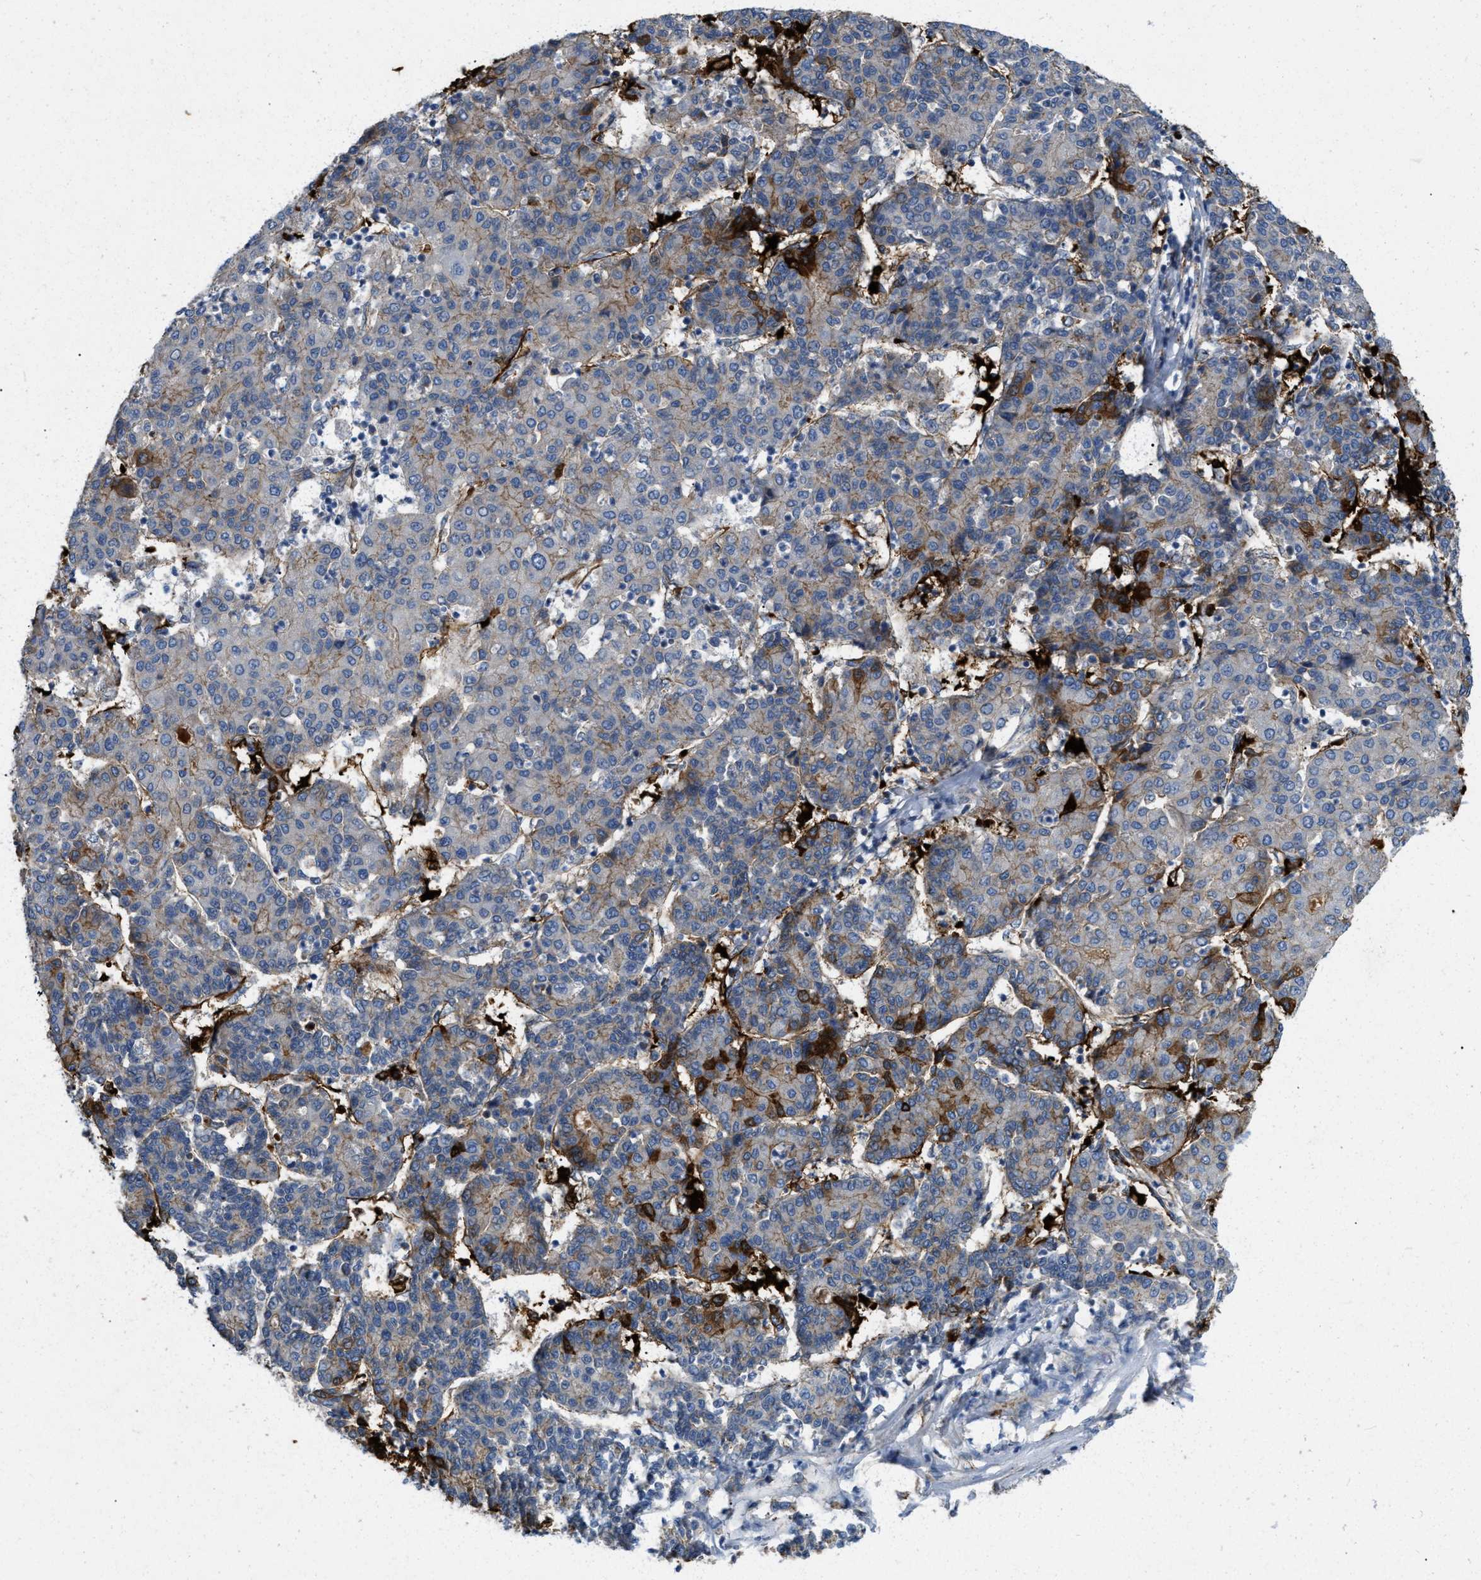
{"staining": {"intensity": "weak", "quantity": "<25%", "location": "cytoplasmic/membranous"}, "tissue": "liver cancer", "cell_type": "Tumor cells", "image_type": "cancer", "snomed": [{"axis": "morphology", "description": "Carcinoma, Hepatocellular, NOS"}, {"axis": "topography", "description": "Liver"}], "caption": "This is an immunohistochemistry photomicrograph of hepatocellular carcinoma (liver). There is no staining in tumor cells.", "gene": "ERC1", "patient": {"sex": "male", "age": 65}}